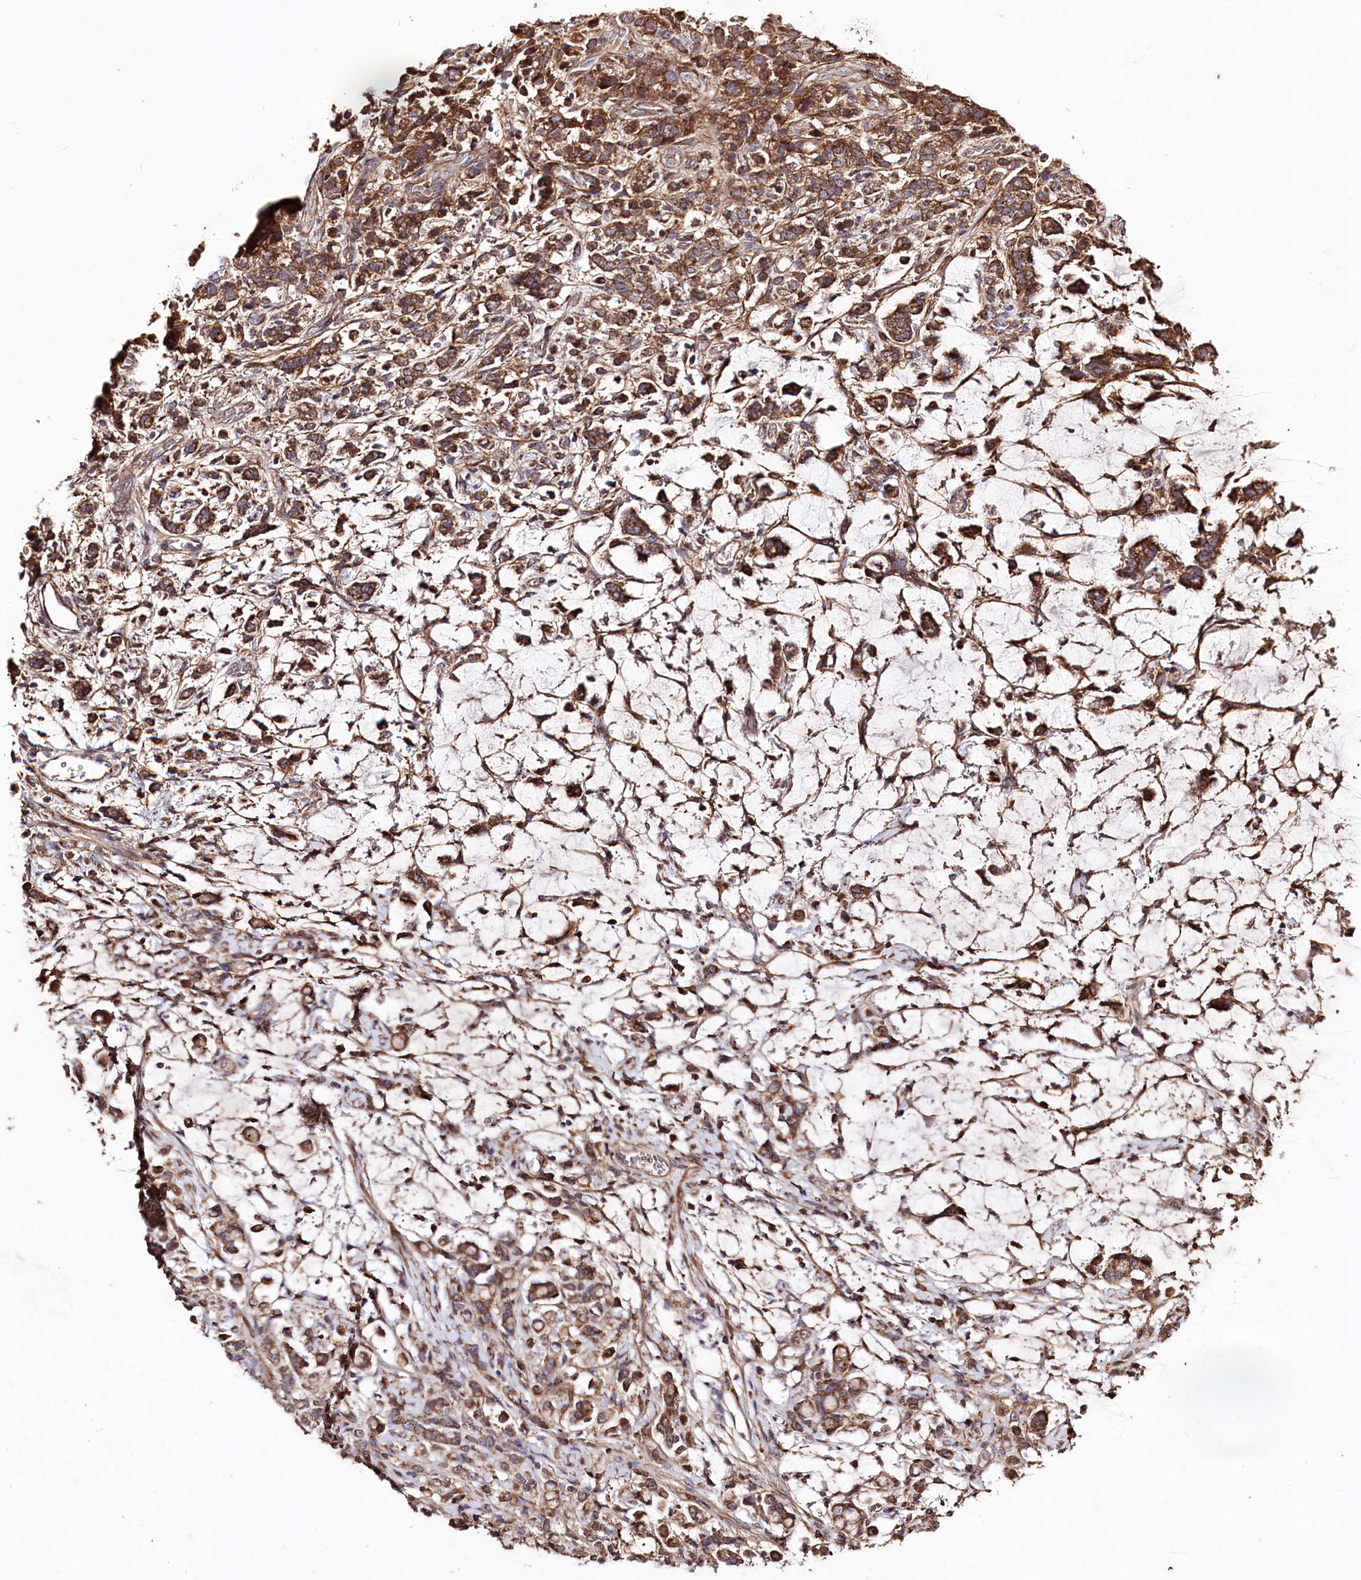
{"staining": {"intensity": "moderate", "quantity": ">75%", "location": "cytoplasmic/membranous"}, "tissue": "stomach cancer", "cell_type": "Tumor cells", "image_type": "cancer", "snomed": [{"axis": "morphology", "description": "Adenocarcinoma, NOS"}, {"axis": "topography", "description": "Stomach"}], "caption": "Immunohistochemistry (IHC) (DAB) staining of human stomach cancer (adenocarcinoma) shows moderate cytoplasmic/membranous protein positivity in about >75% of tumor cells. Using DAB (3,3'-diaminobenzidine) (brown) and hematoxylin (blue) stains, captured at high magnification using brightfield microscopy.", "gene": "WWC1", "patient": {"sex": "female", "age": 60}}